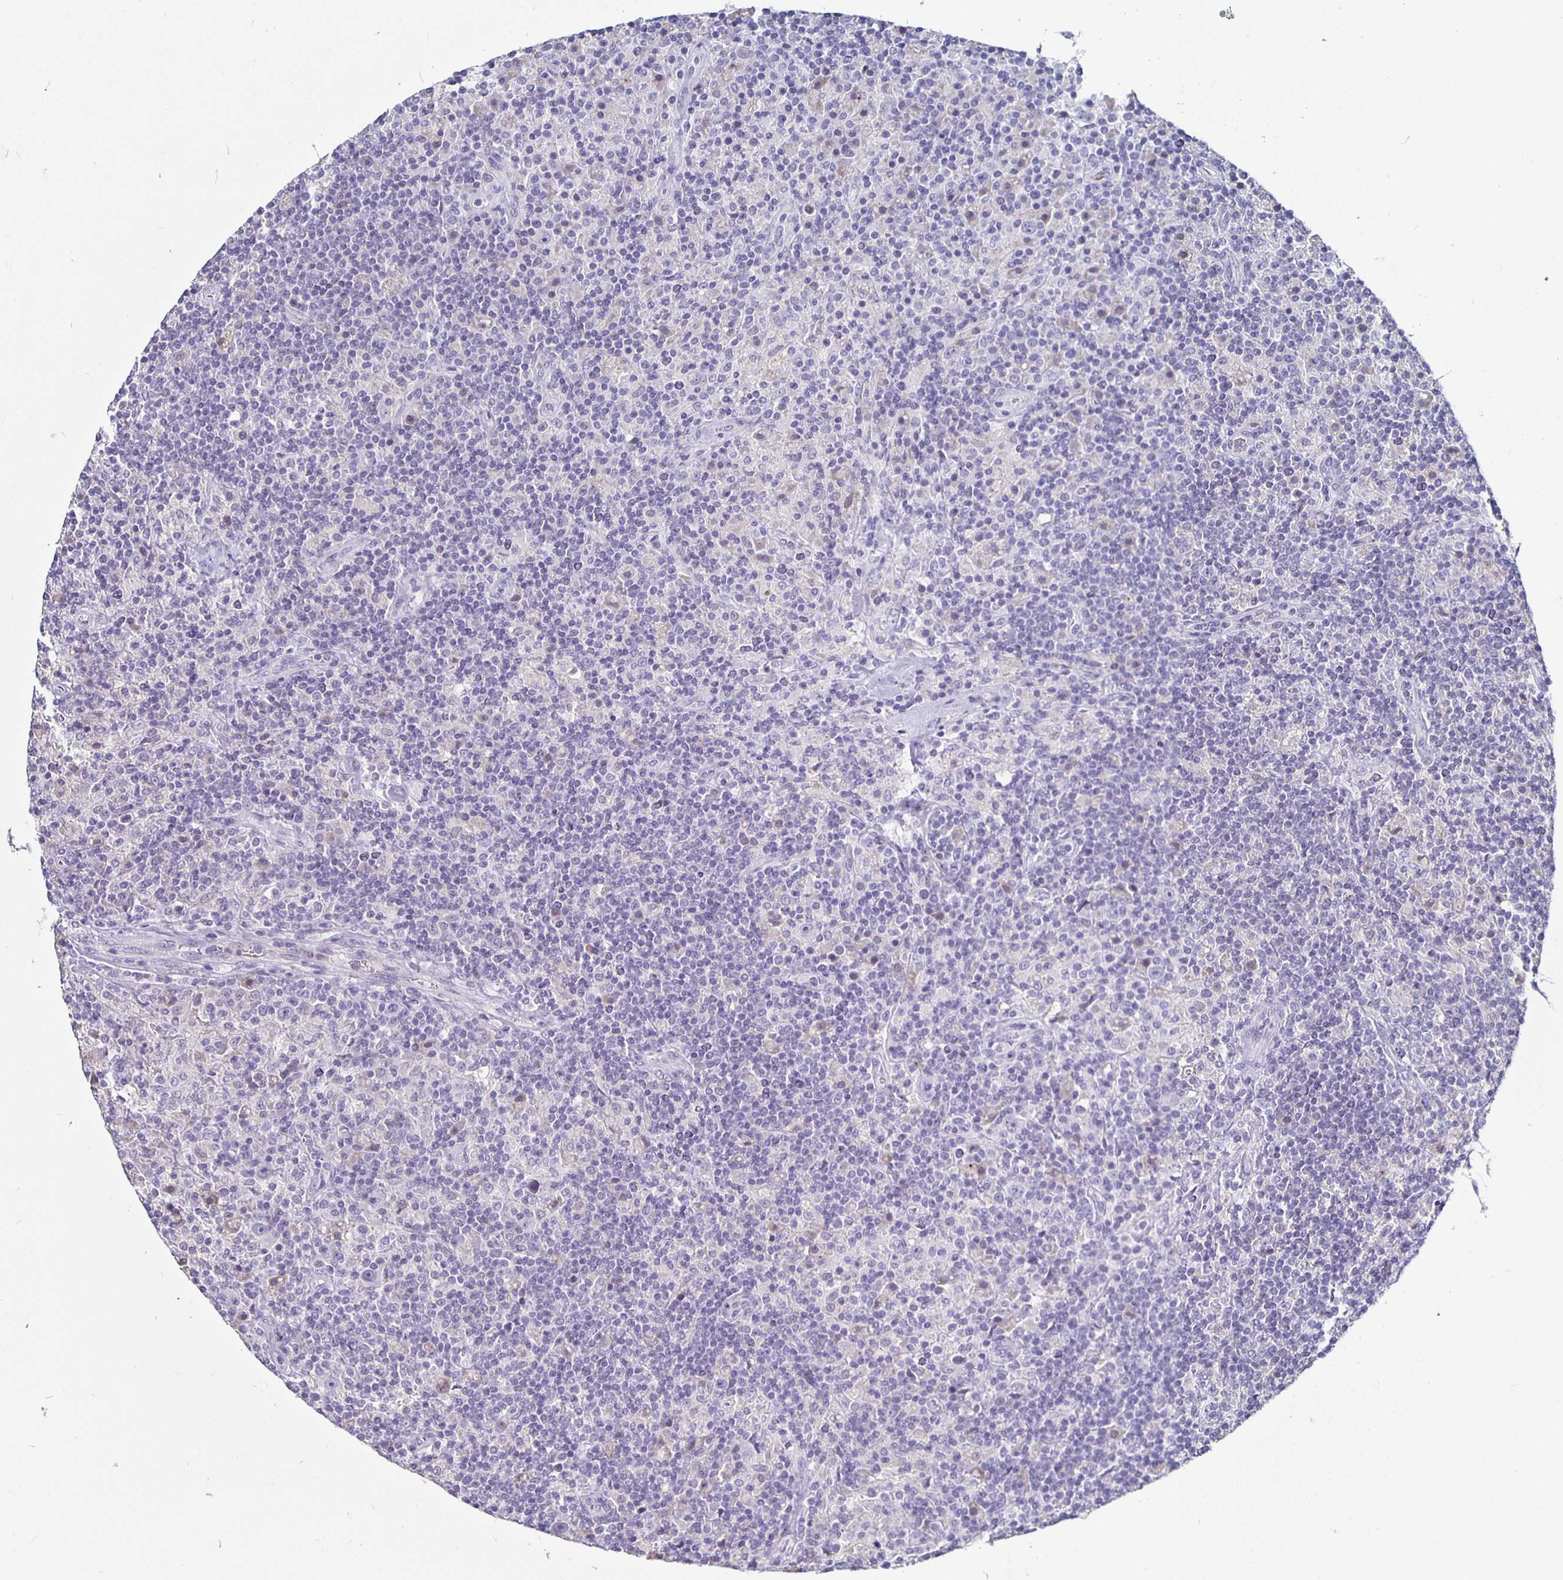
{"staining": {"intensity": "negative", "quantity": "none", "location": "none"}, "tissue": "lymphoma", "cell_type": "Tumor cells", "image_type": "cancer", "snomed": [{"axis": "morphology", "description": "Hodgkin's disease, NOS"}, {"axis": "topography", "description": "Lymph node"}], "caption": "This image is of lymphoma stained with immunohistochemistry (IHC) to label a protein in brown with the nuclei are counter-stained blue. There is no positivity in tumor cells.", "gene": "GPX4", "patient": {"sex": "male", "age": 70}}